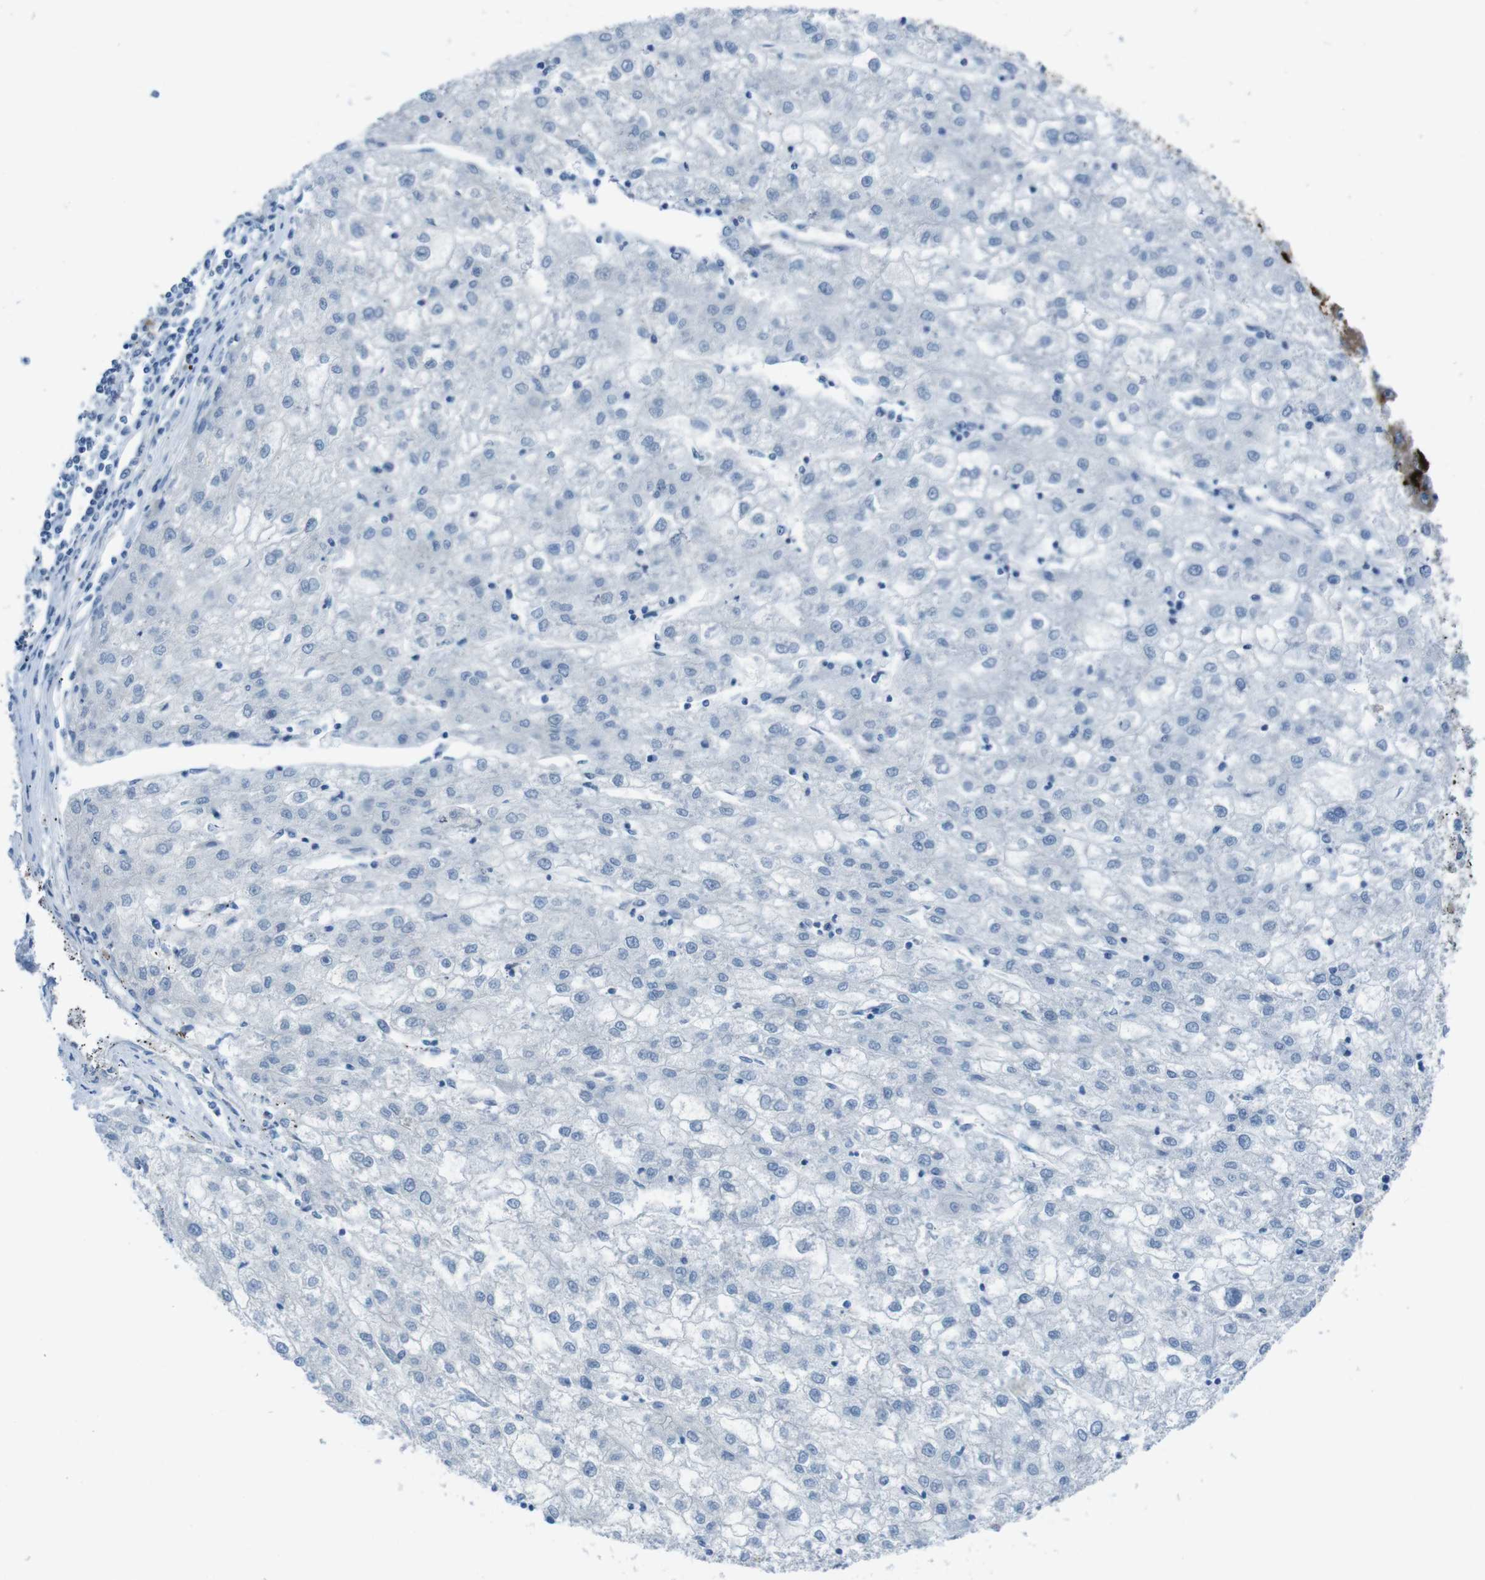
{"staining": {"intensity": "negative", "quantity": "none", "location": "none"}, "tissue": "liver cancer", "cell_type": "Tumor cells", "image_type": "cancer", "snomed": [{"axis": "morphology", "description": "Carcinoma, Hepatocellular, NOS"}, {"axis": "topography", "description": "Liver"}], "caption": "DAB (3,3'-diaminobenzidine) immunohistochemical staining of human liver cancer (hepatocellular carcinoma) shows no significant expression in tumor cells.", "gene": "CDHR2", "patient": {"sex": "male", "age": 72}}